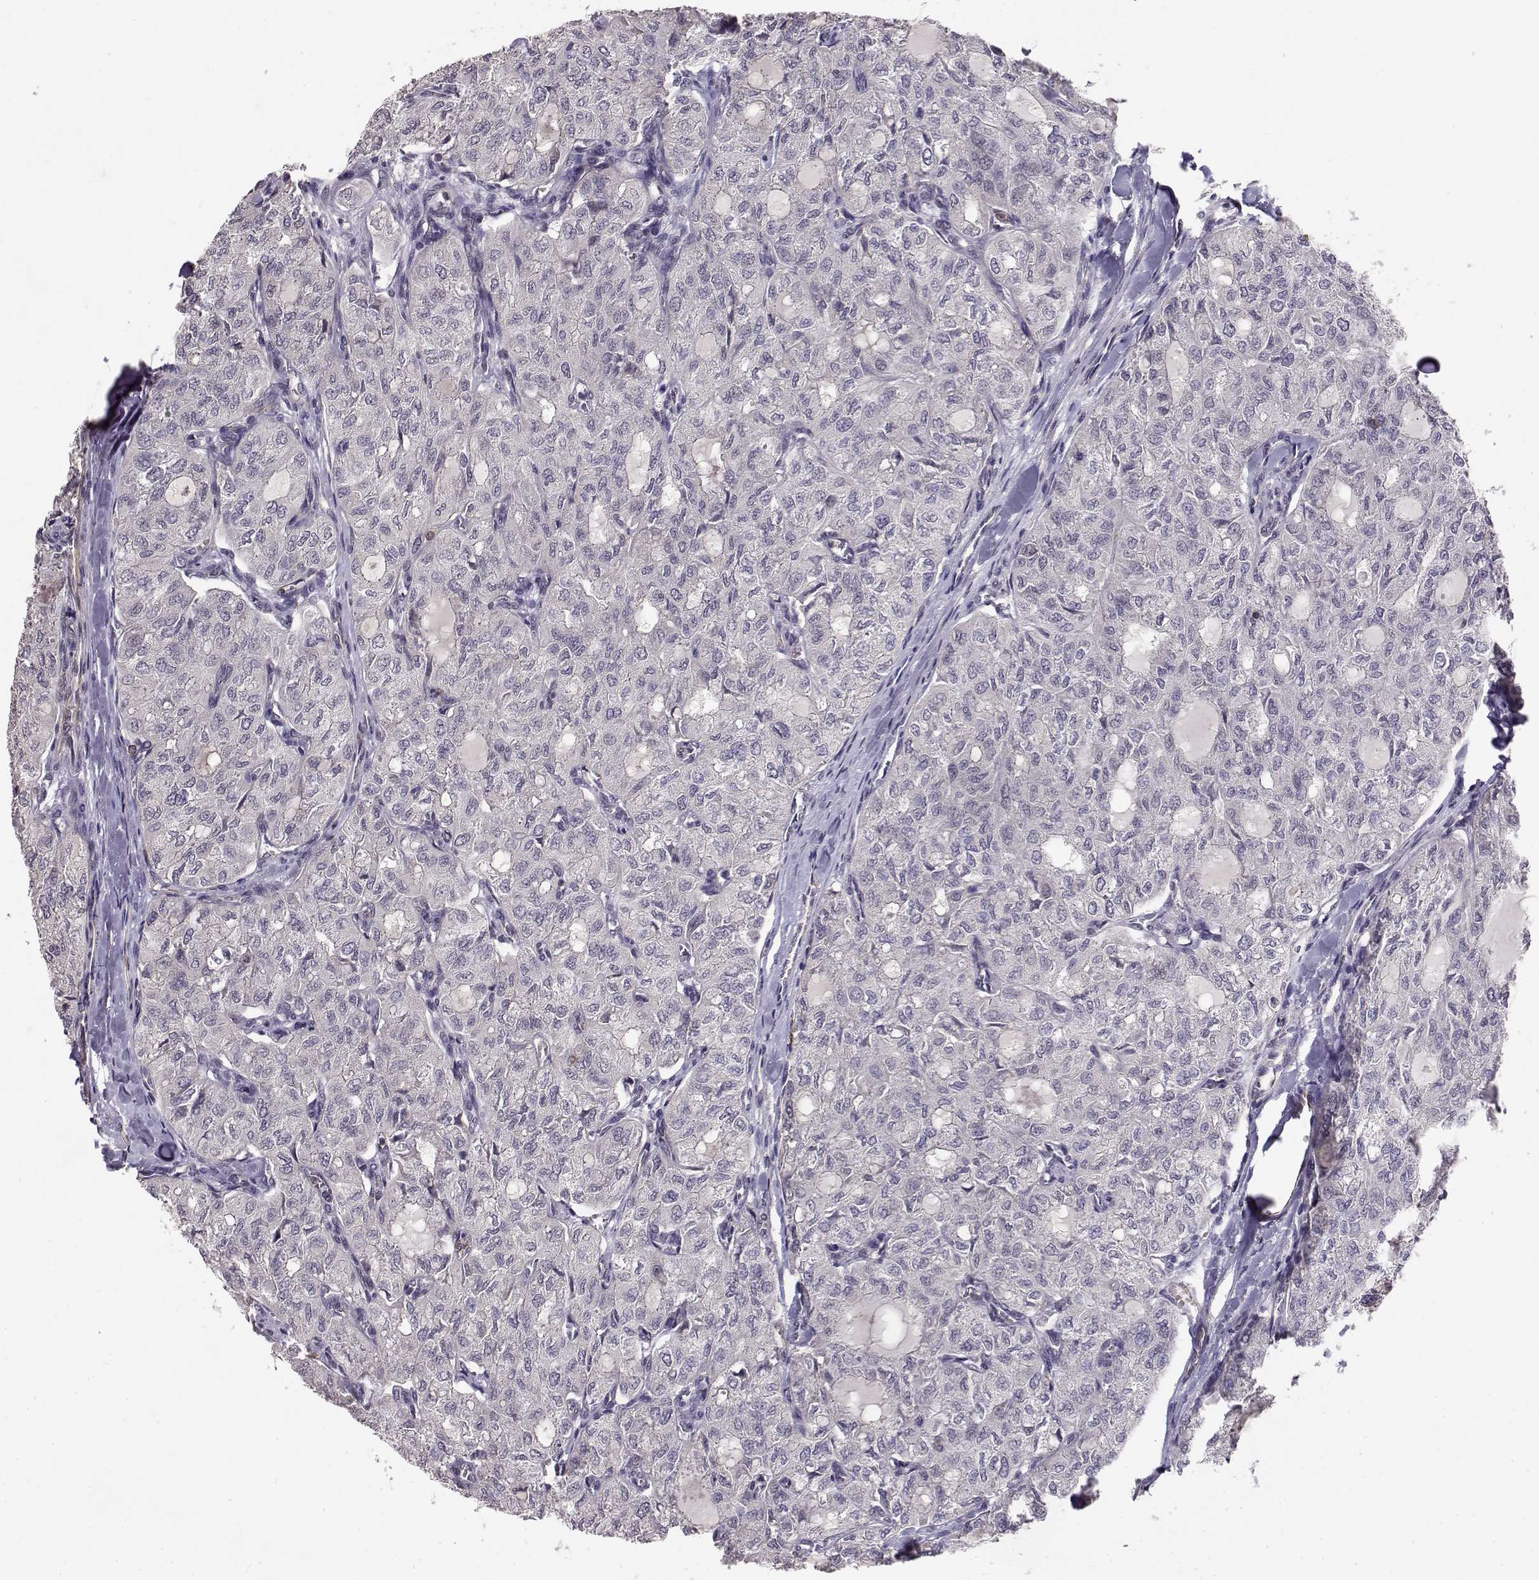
{"staining": {"intensity": "negative", "quantity": "none", "location": "none"}, "tissue": "thyroid cancer", "cell_type": "Tumor cells", "image_type": "cancer", "snomed": [{"axis": "morphology", "description": "Follicular adenoma carcinoma, NOS"}, {"axis": "topography", "description": "Thyroid gland"}], "caption": "This is an immunohistochemistry photomicrograph of human follicular adenoma carcinoma (thyroid). There is no positivity in tumor cells.", "gene": "IFITM1", "patient": {"sex": "male", "age": 75}}